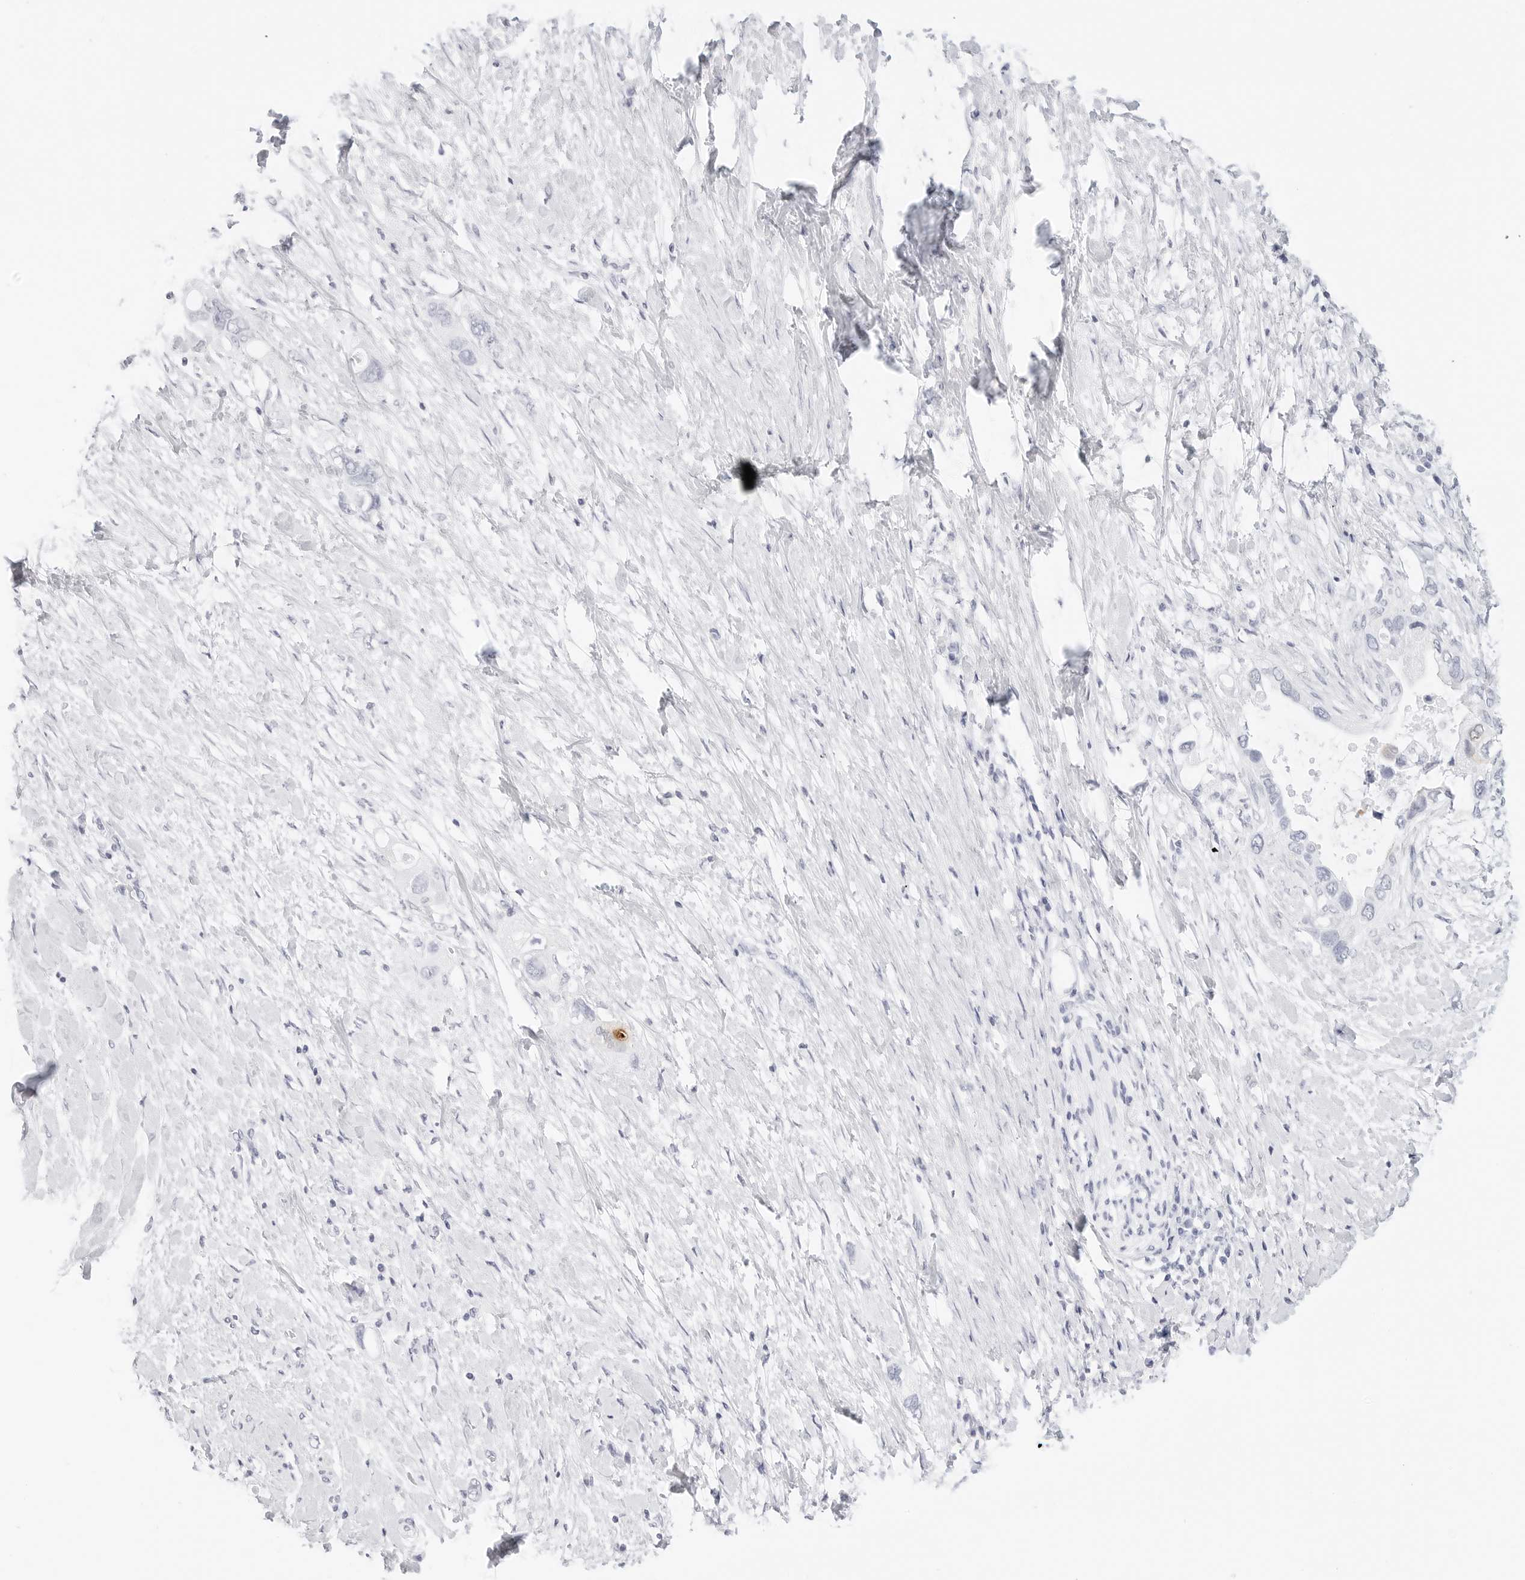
{"staining": {"intensity": "negative", "quantity": "none", "location": "none"}, "tissue": "pancreatic cancer", "cell_type": "Tumor cells", "image_type": "cancer", "snomed": [{"axis": "morphology", "description": "Adenocarcinoma, NOS"}, {"axis": "topography", "description": "Pancreas"}], "caption": "Pancreatic cancer (adenocarcinoma) was stained to show a protein in brown. There is no significant positivity in tumor cells. (Immunohistochemistry, brightfield microscopy, high magnification).", "gene": "TFF2", "patient": {"sex": "female", "age": 56}}